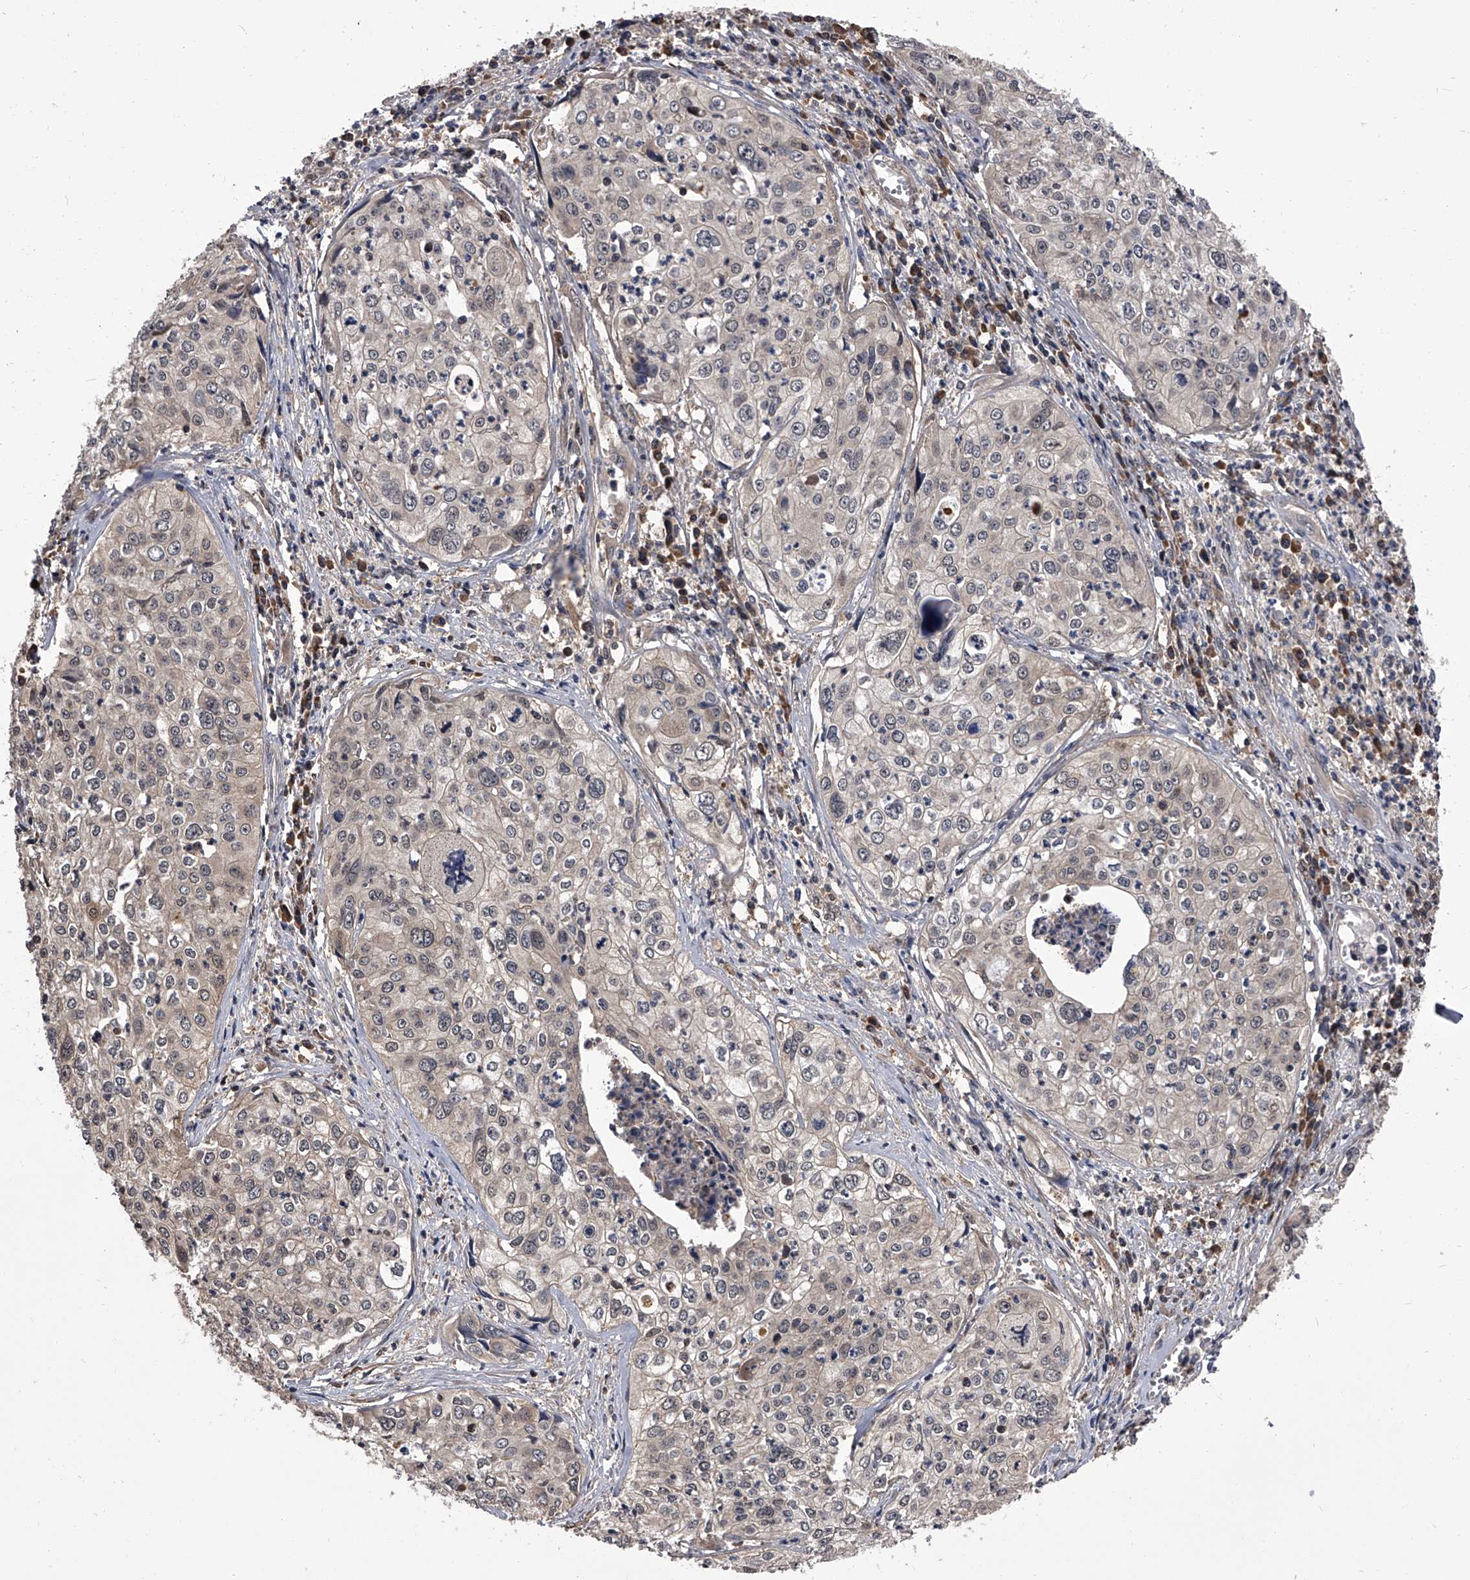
{"staining": {"intensity": "negative", "quantity": "none", "location": "none"}, "tissue": "cervical cancer", "cell_type": "Tumor cells", "image_type": "cancer", "snomed": [{"axis": "morphology", "description": "Squamous cell carcinoma, NOS"}, {"axis": "topography", "description": "Cervix"}], "caption": "Squamous cell carcinoma (cervical) stained for a protein using immunohistochemistry displays no positivity tumor cells.", "gene": "SLC18B1", "patient": {"sex": "female", "age": 31}}